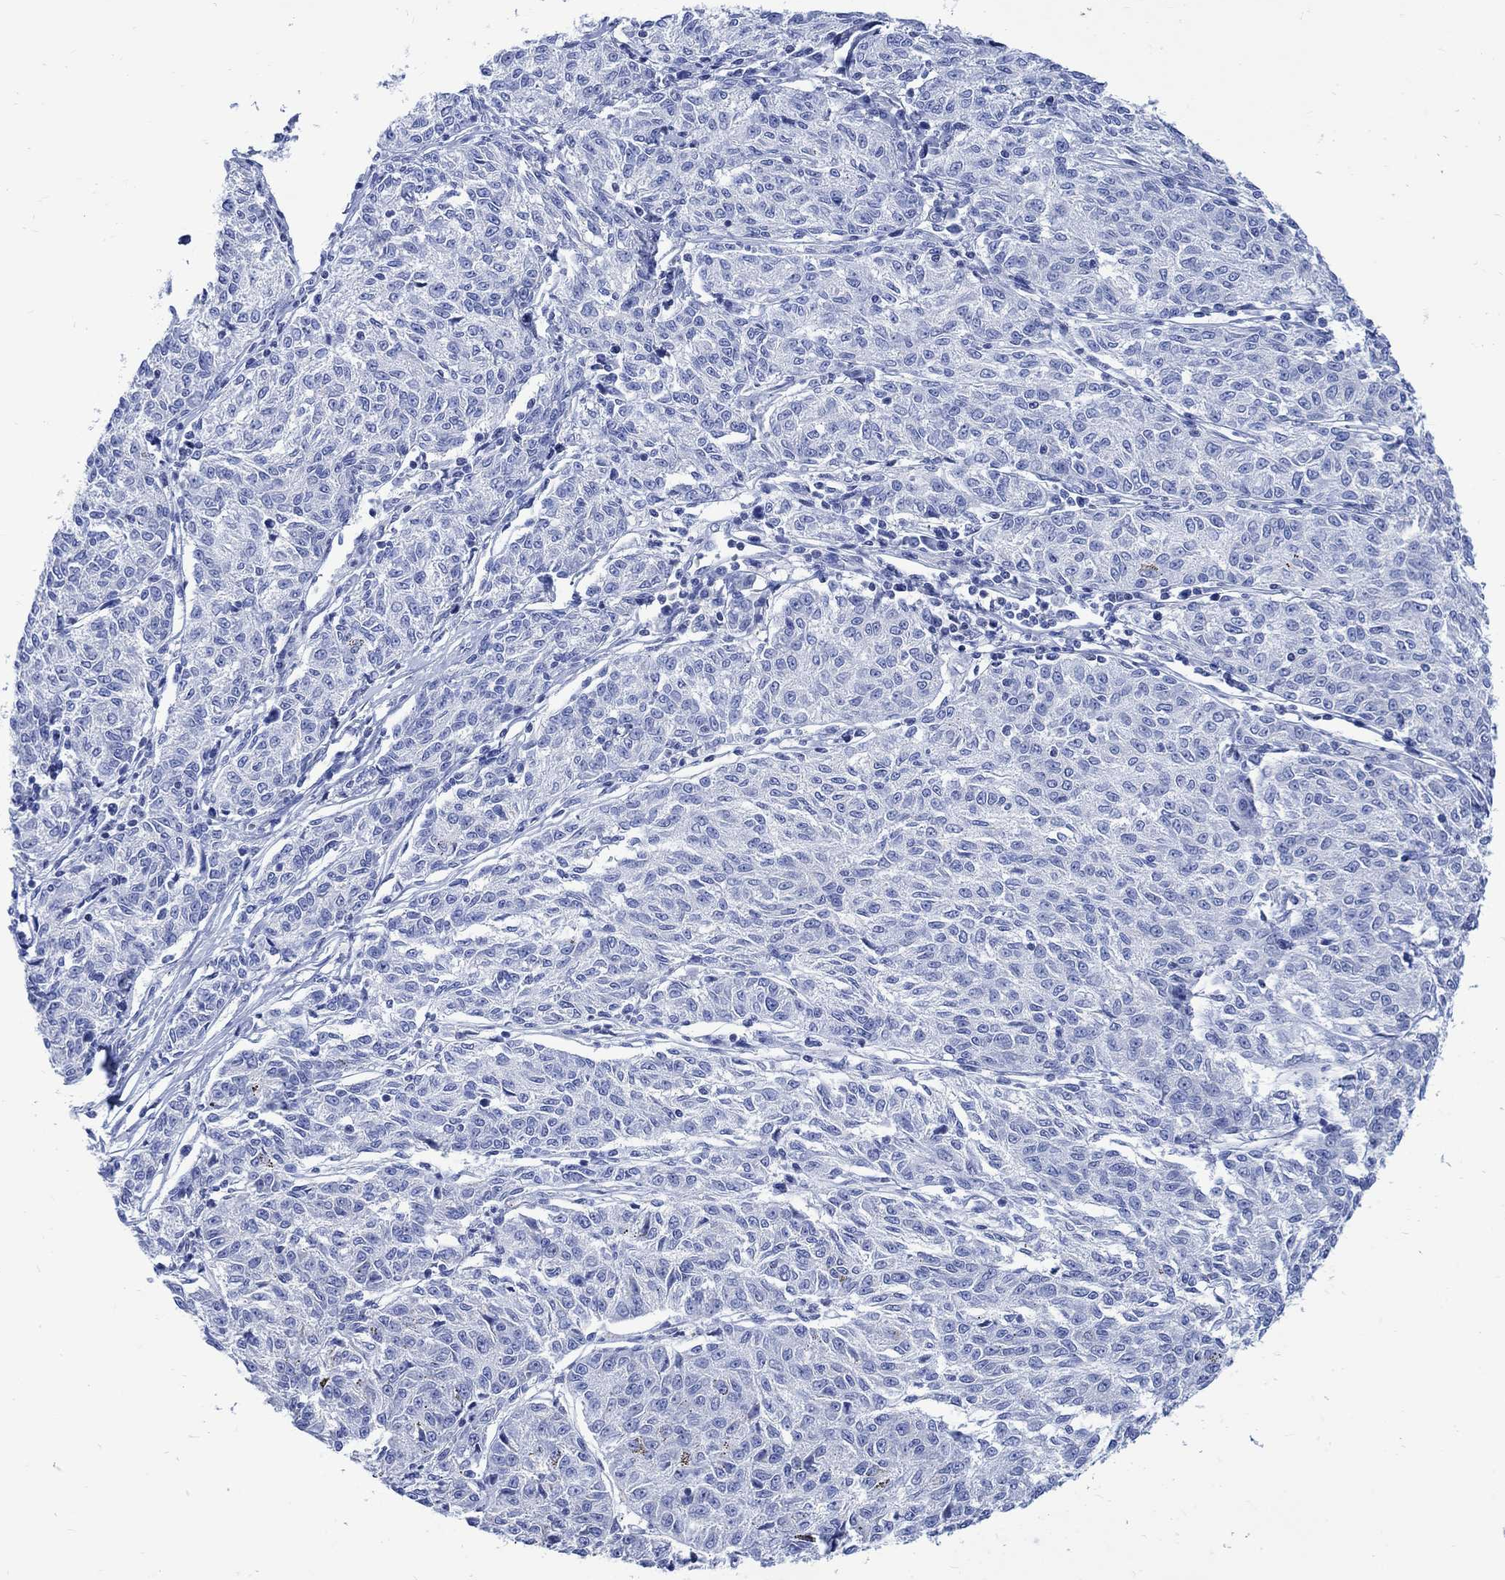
{"staining": {"intensity": "negative", "quantity": "none", "location": "none"}, "tissue": "melanoma", "cell_type": "Tumor cells", "image_type": "cancer", "snomed": [{"axis": "morphology", "description": "Malignant melanoma, NOS"}, {"axis": "topography", "description": "Skin"}], "caption": "Malignant melanoma stained for a protein using immunohistochemistry reveals no positivity tumor cells.", "gene": "CPLX2", "patient": {"sex": "female", "age": 72}}